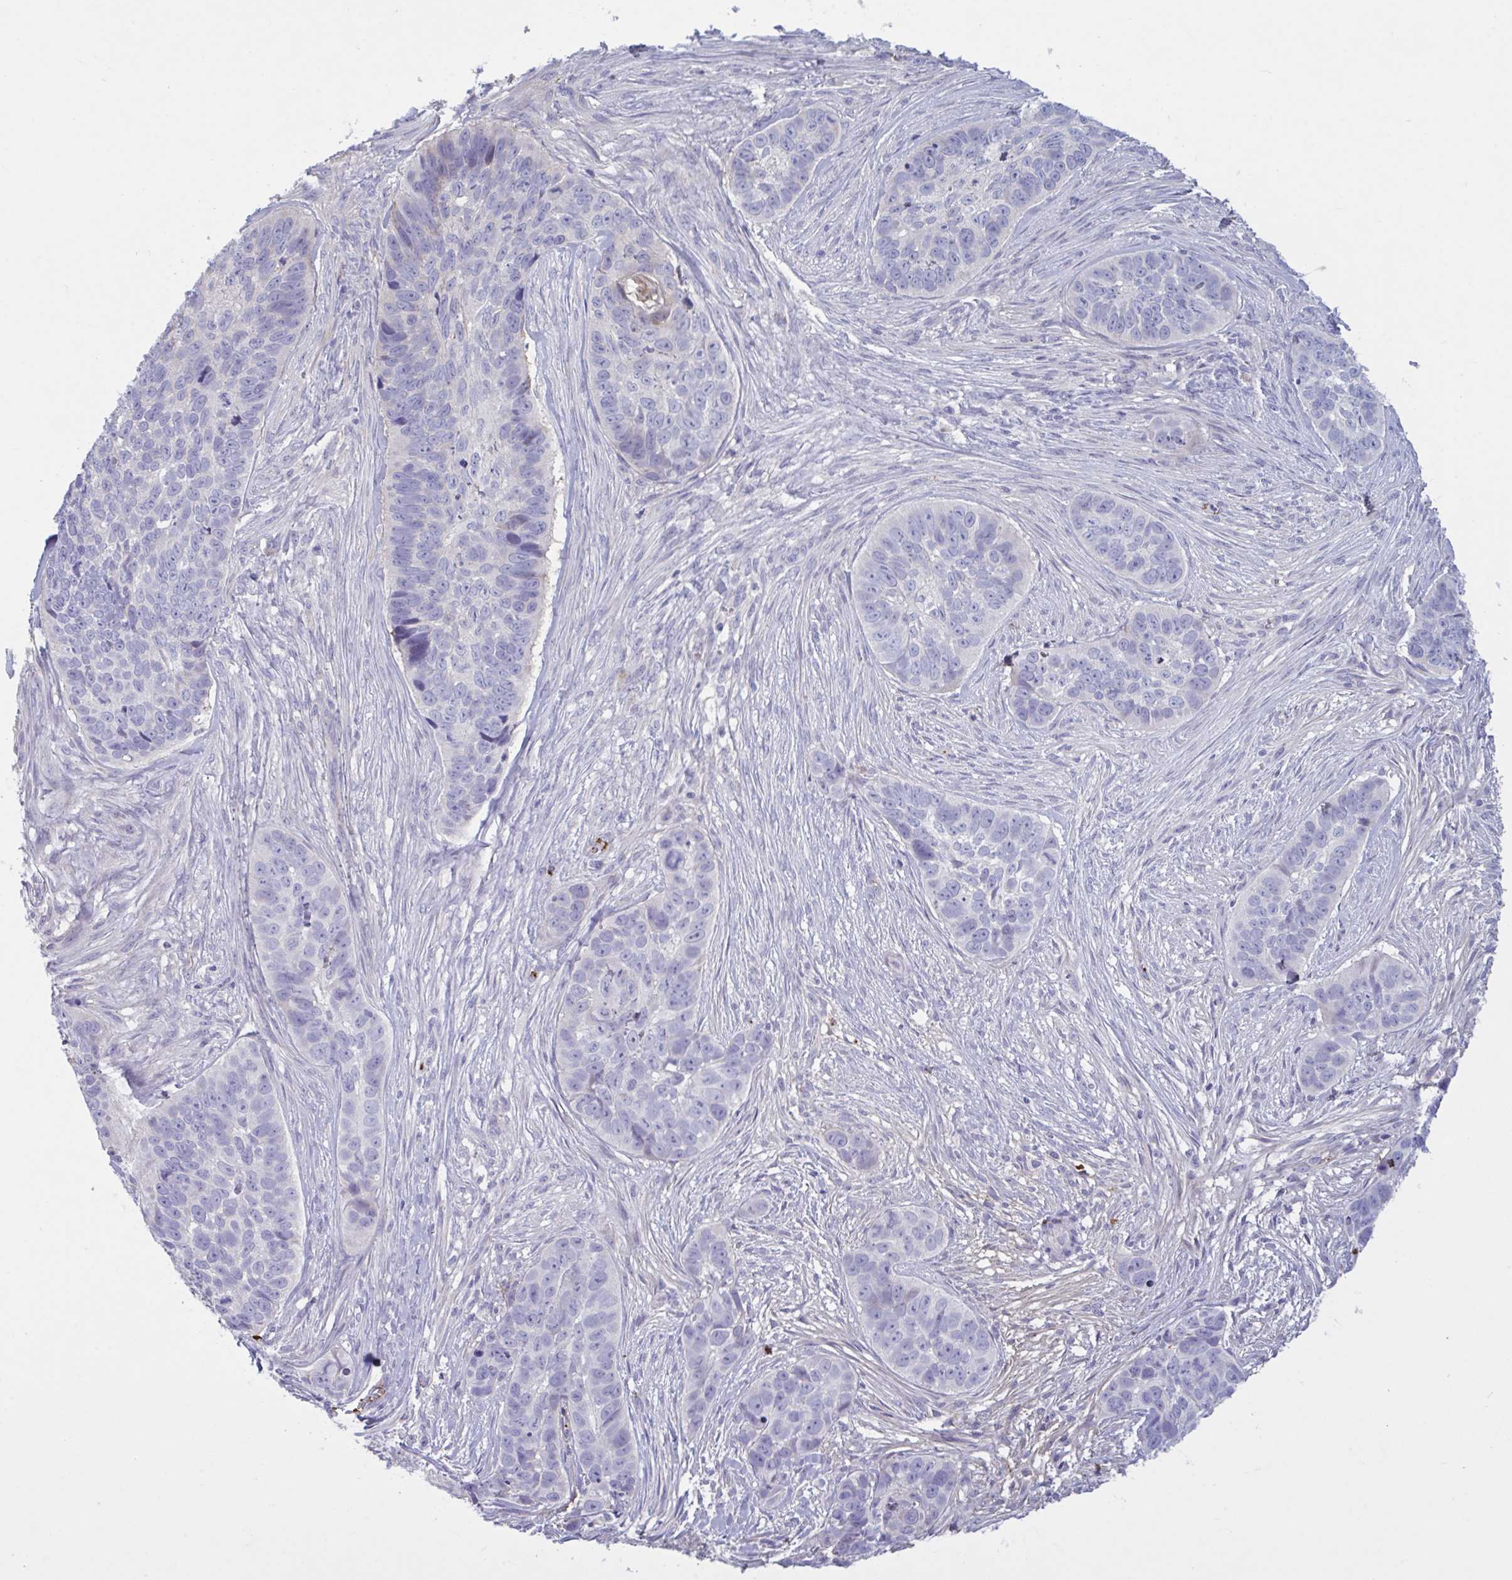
{"staining": {"intensity": "negative", "quantity": "none", "location": "none"}, "tissue": "skin cancer", "cell_type": "Tumor cells", "image_type": "cancer", "snomed": [{"axis": "morphology", "description": "Basal cell carcinoma"}, {"axis": "topography", "description": "Skin"}], "caption": "Micrograph shows no significant protein positivity in tumor cells of basal cell carcinoma (skin).", "gene": "IL1R1", "patient": {"sex": "female", "age": 82}}